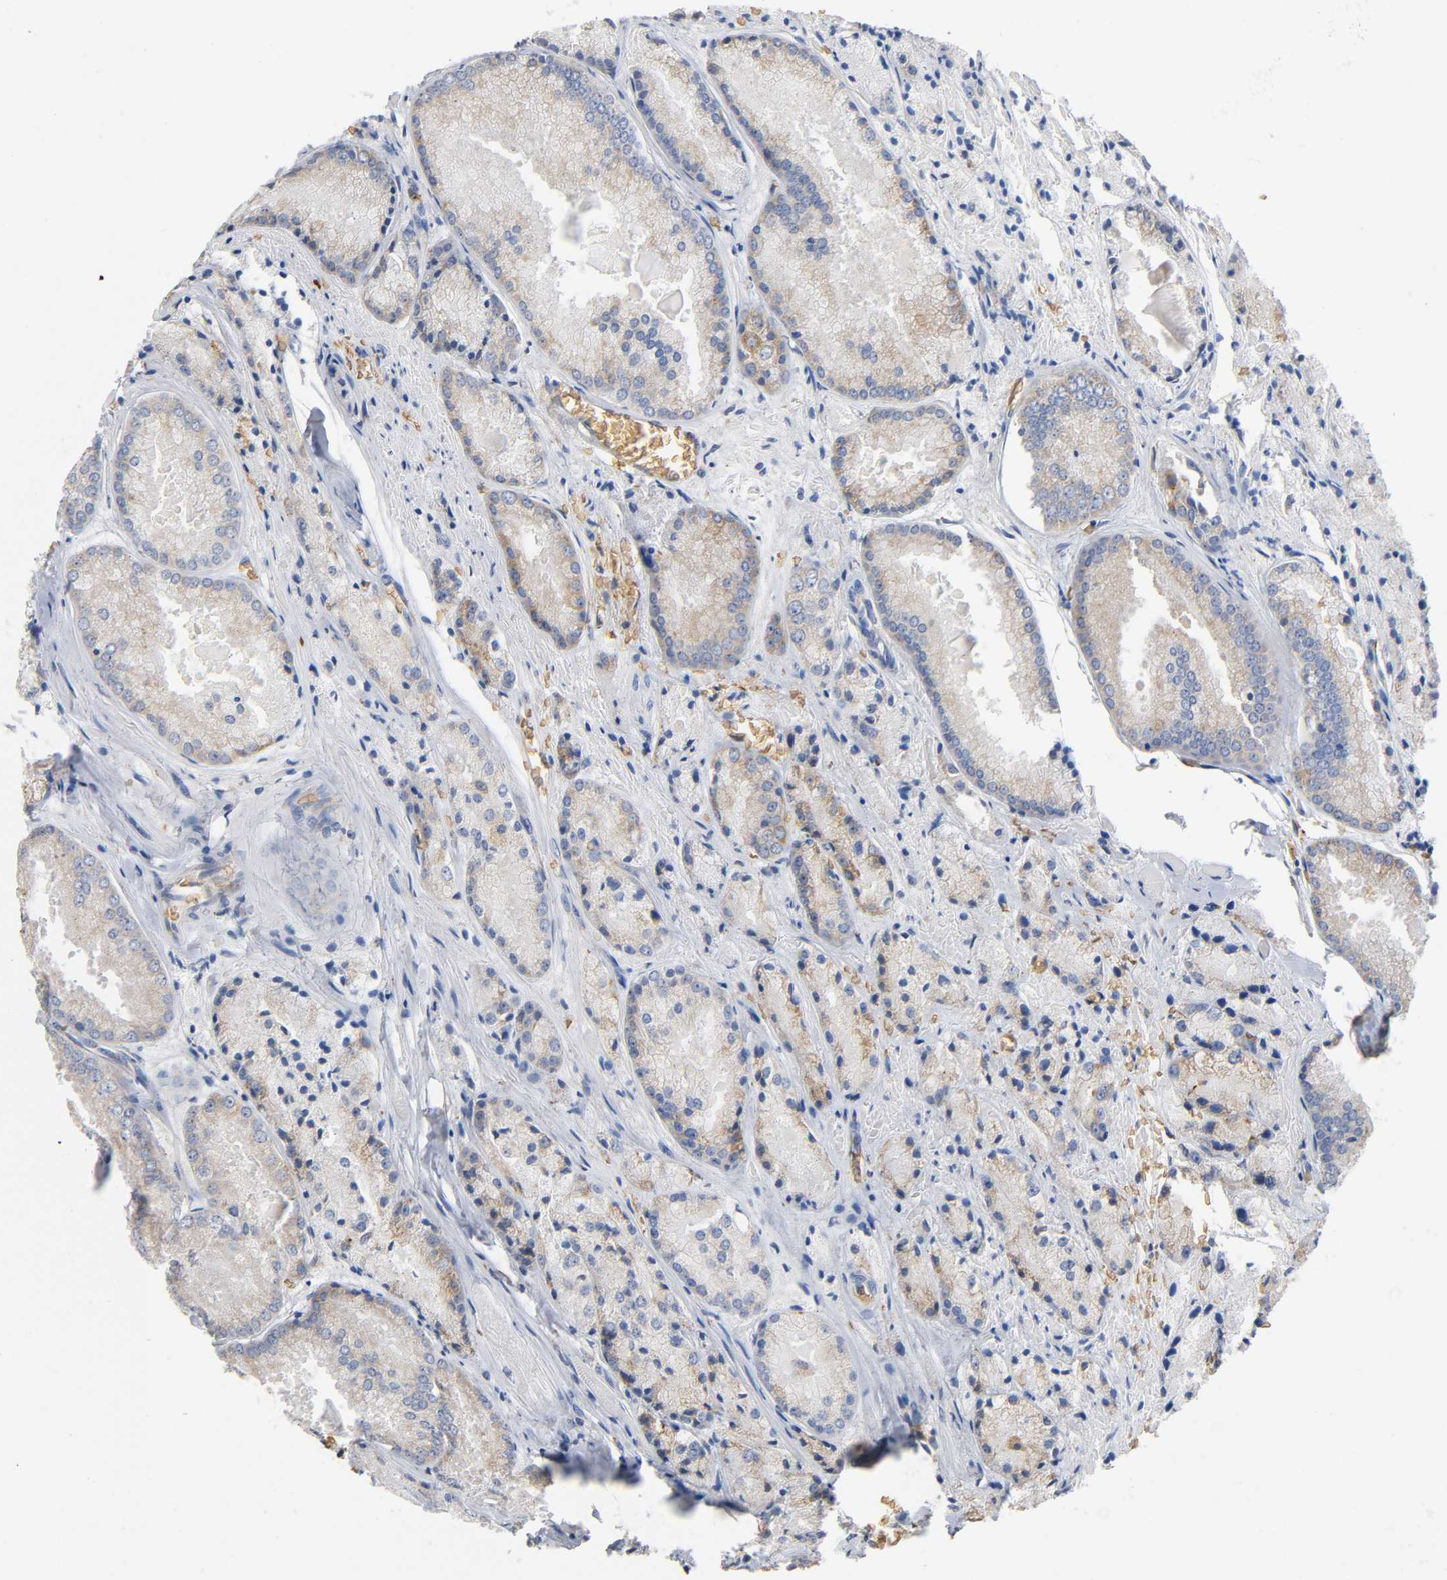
{"staining": {"intensity": "weak", "quantity": "25%-75%", "location": "cytoplasmic/membranous"}, "tissue": "prostate cancer", "cell_type": "Tumor cells", "image_type": "cancer", "snomed": [{"axis": "morphology", "description": "Adenocarcinoma, Low grade"}, {"axis": "topography", "description": "Prostate"}], "caption": "A brown stain highlights weak cytoplasmic/membranous expression of a protein in prostate low-grade adenocarcinoma tumor cells.", "gene": "UCKL1", "patient": {"sex": "male", "age": 64}}